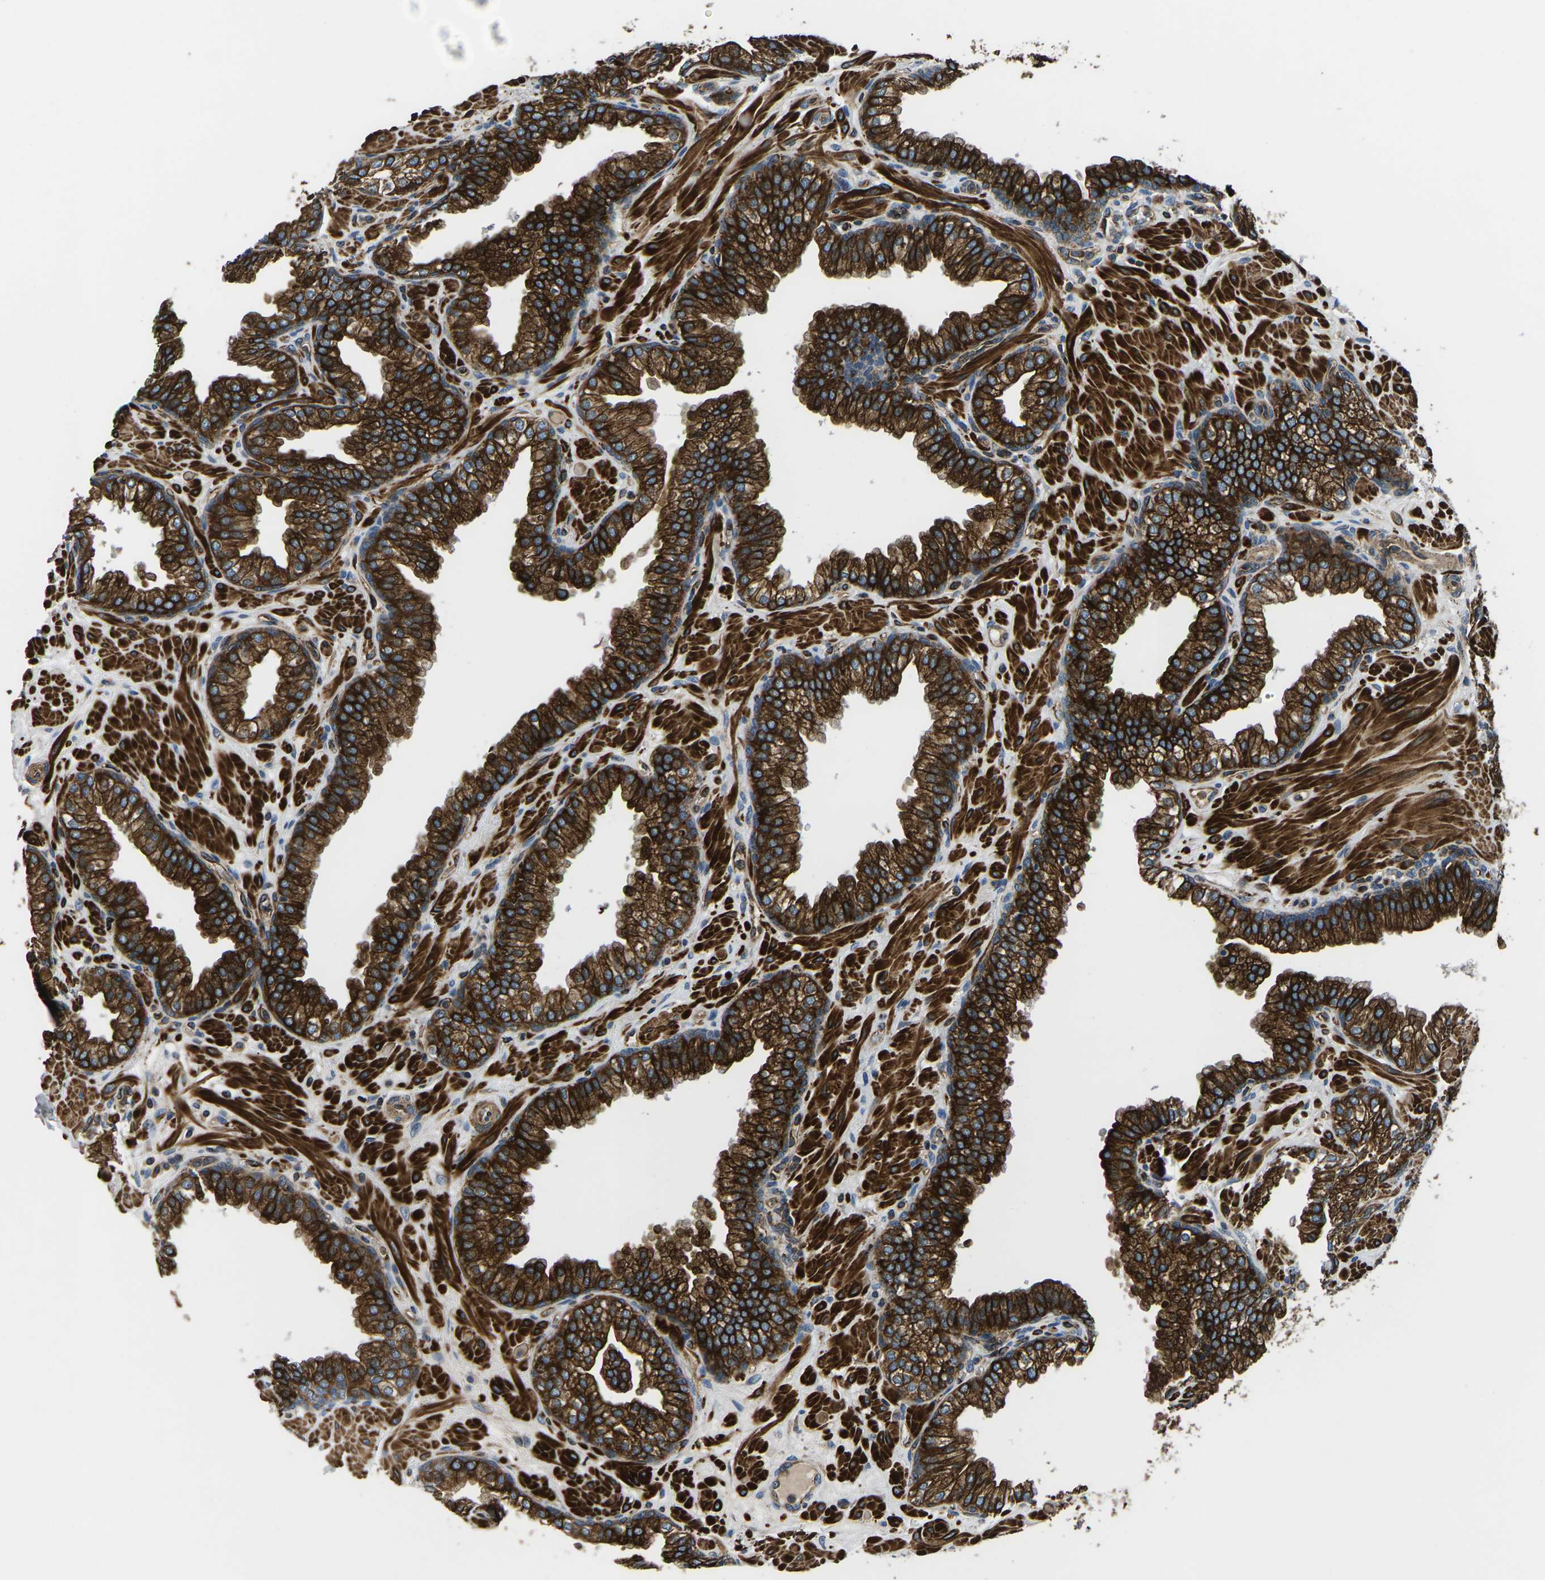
{"staining": {"intensity": "strong", "quantity": ">75%", "location": "cytoplasmic/membranous"}, "tissue": "prostate", "cell_type": "Glandular cells", "image_type": "normal", "snomed": [{"axis": "morphology", "description": "Normal tissue, NOS"}, {"axis": "morphology", "description": "Urothelial carcinoma, Low grade"}, {"axis": "topography", "description": "Urinary bladder"}, {"axis": "topography", "description": "Prostate"}], "caption": "Immunohistochemistry (IHC) photomicrograph of unremarkable prostate stained for a protein (brown), which exhibits high levels of strong cytoplasmic/membranous expression in about >75% of glandular cells.", "gene": "KCNJ15", "patient": {"sex": "male", "age": 60}}